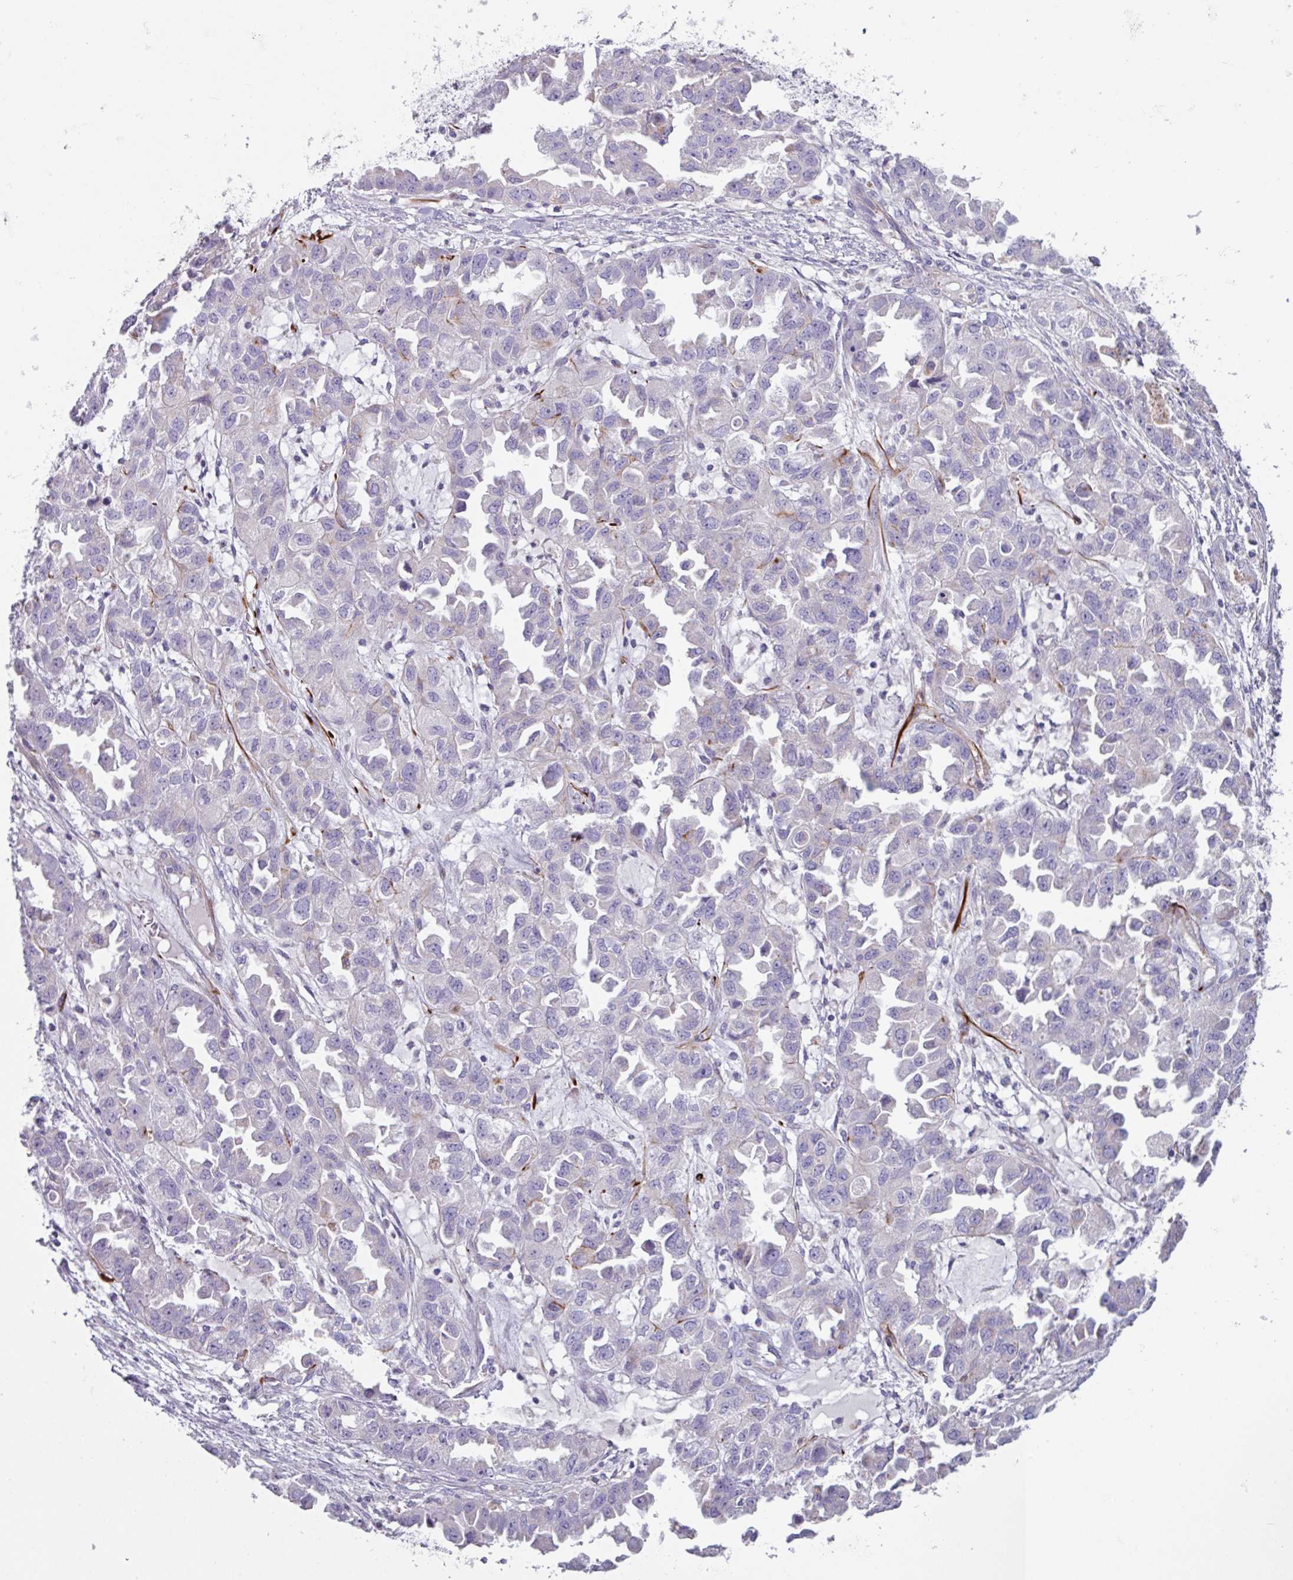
{"staining": {"intensity": "negative", "quantity": "none", "location": "none"}, "tissue": "ovarian cancer", "cell_type": "Tumor cells", "image_type": "cancer", "snomed": [{"axis": "morphology", "description": "Cystadenocarcinoma, serous, NOS"}, {"axis": "topography", "description": "Ovary"}], "caption": "Immunohistochemistry (IHC) histopathology image of serous cystadenocarcinoma (ovarian) stained for a protein (brown), which demonstrates no staining in tumor cells. (Immunohistochemistry, brightfield microscopy, high magnification).", "gene": "BTD", "patient": {"sex": "female", "age": 84}}